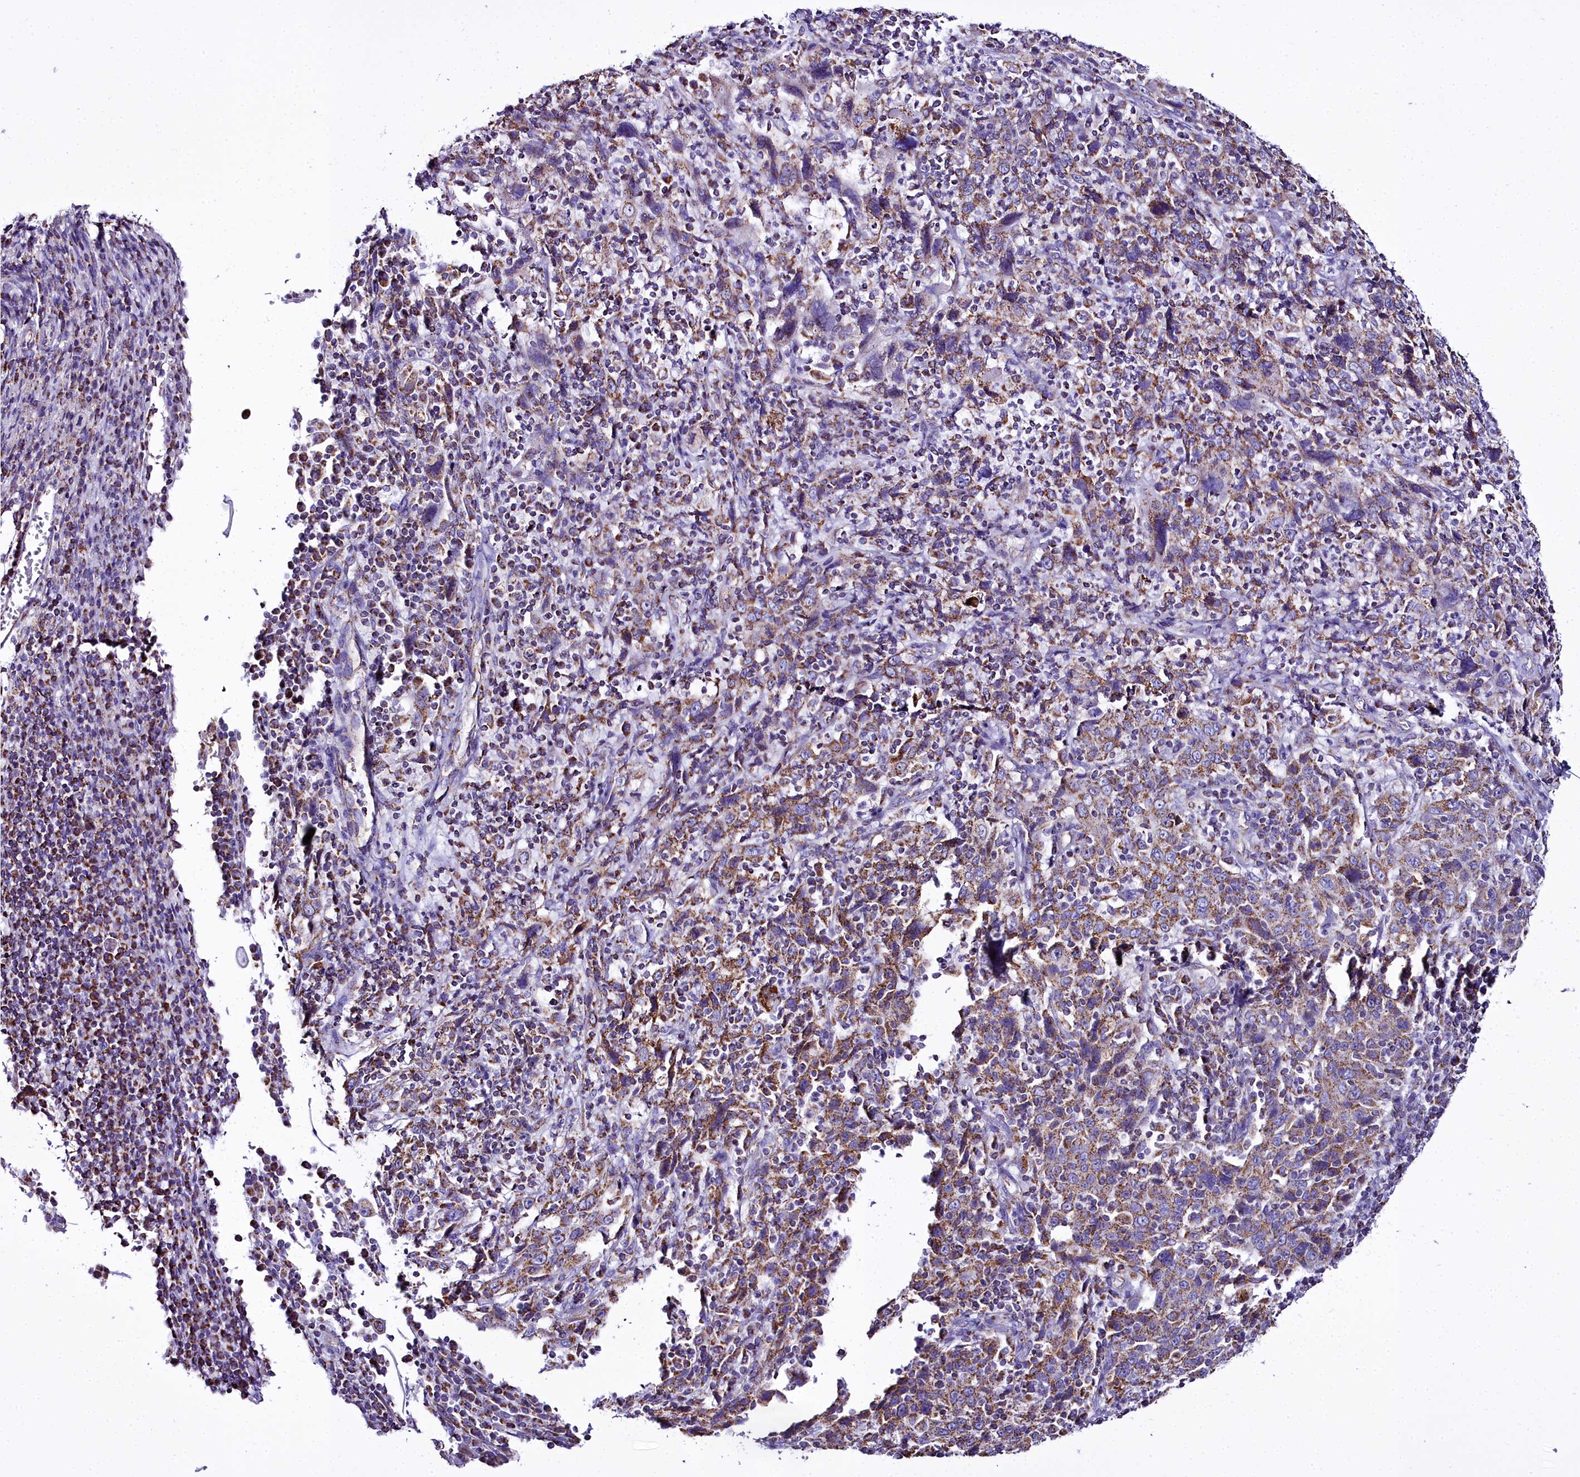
{"staining": {"intensity": "moderate", "quantity": ">75%", "location": "cytoplasmic/membranous"}, "tissue": "cervical cancer", "cell_type": "Tumor cells", "image_type": "cancer", "snomed": [{"axis": "morphology", "description": "Squamous cell carcinoma, NOS"}, {"axis": "topography", "description": "Cervix"}], "caption": "This photomicrograph exhibits cervical cancer stained with immunohistochemistry (IHC) to label a protein in brown. The cytoplasmic/membranous of tumor cells show moderate positivity for the protein. Nuclei are counter-stained blue.", "gene": "WDFY3", "patient": {"sex": "female", "age": 46}}